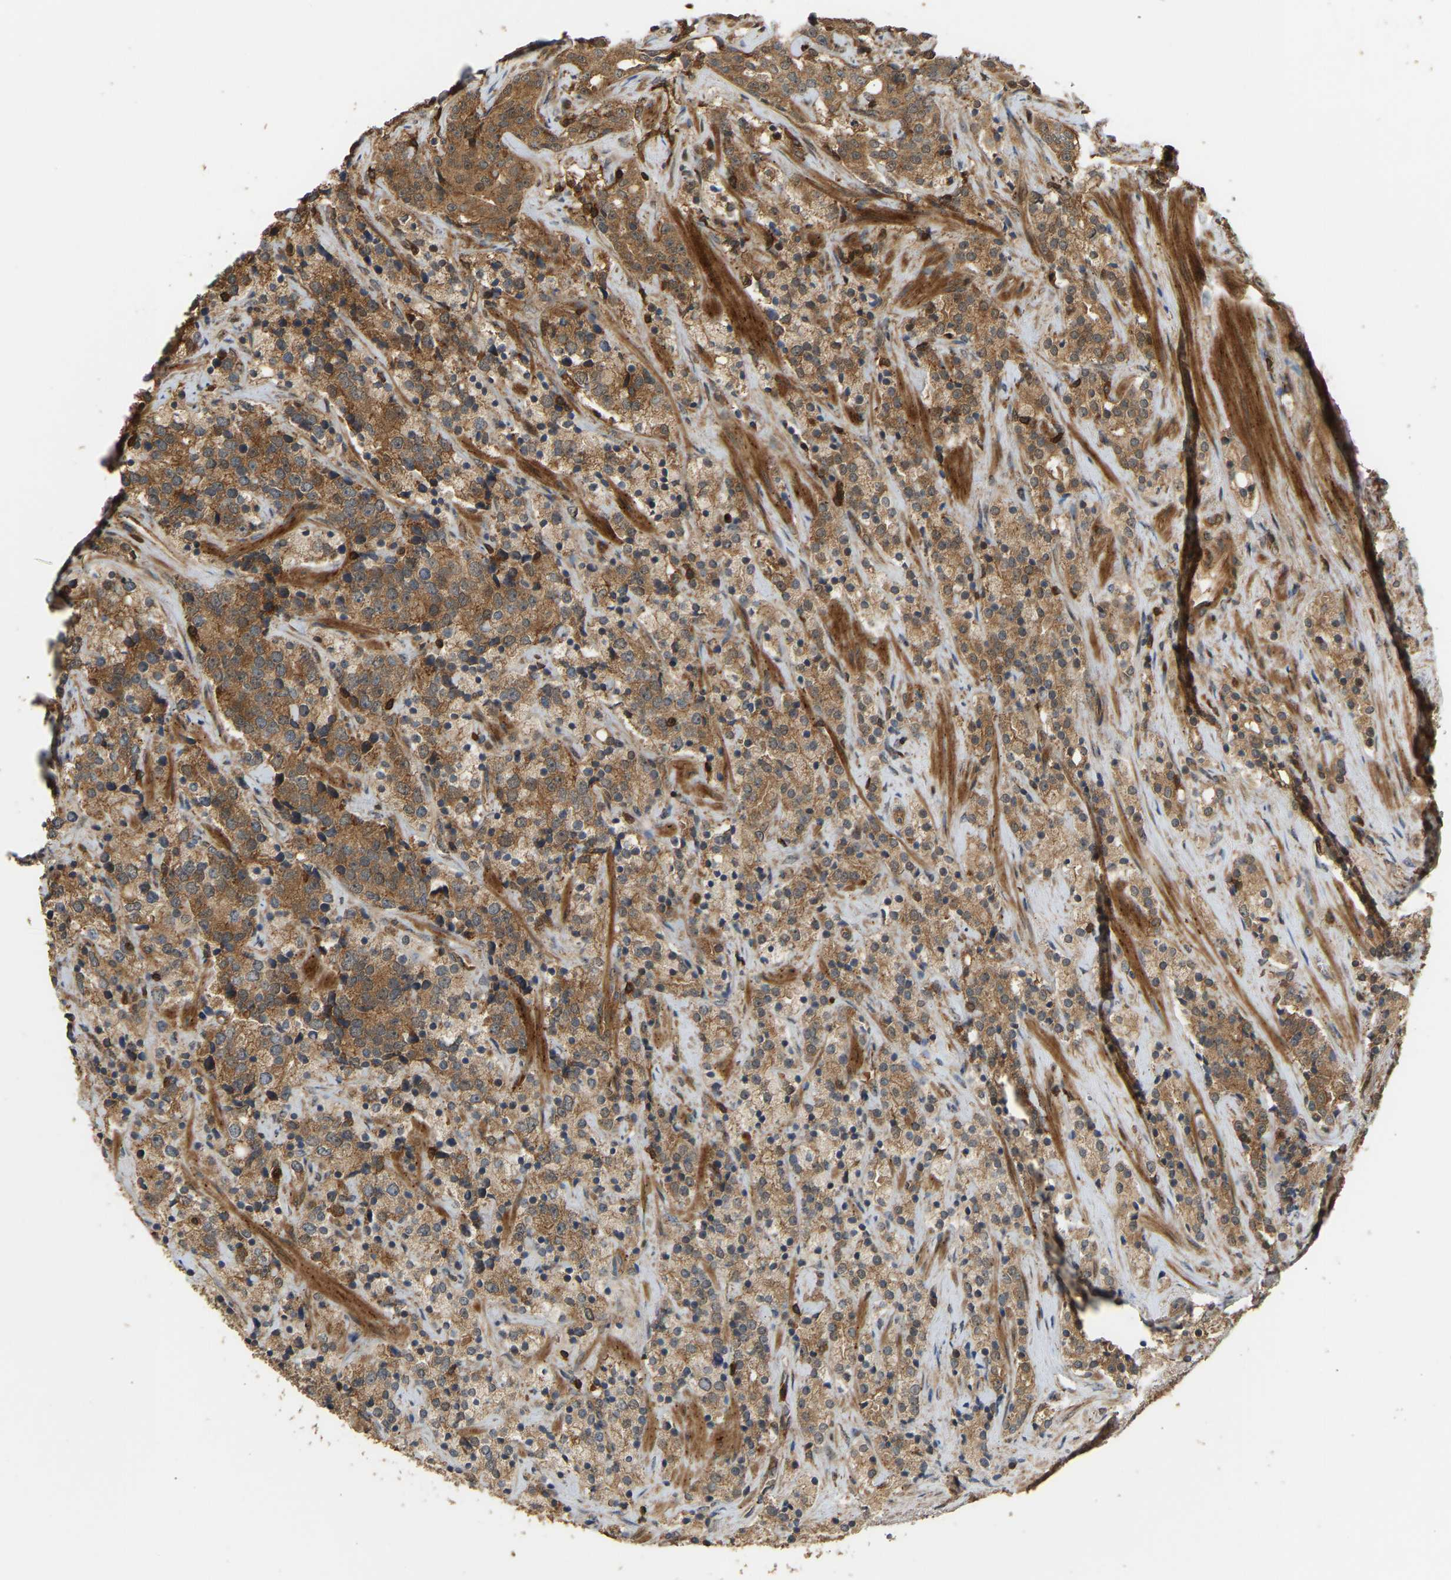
{"staining": {"intensity": "moderate", "quantity": ">75%", "location": "cytoplasmic/membranous"}, "tissue": "prostate cancer", "cell_type": "Tumor cells", "image_type": "cancer", "snomed": [{"axis": "morphology", "description": "Adenocarcinoma, High grade"}, {"axis": "topography", "description": "Prostate"}], "caption": "Immunohistochemistry (IHC) of human prostate adenocarcinoma (high-grade) displays medium levels of moderate cytoplasmic/membranous expression in approximately >75% of tumor cells. (brown staining indicates protein expression, while blue staining denotes nuclei).", "gene": "GOPC", "patient": {"sex": "male", "age": 71}}